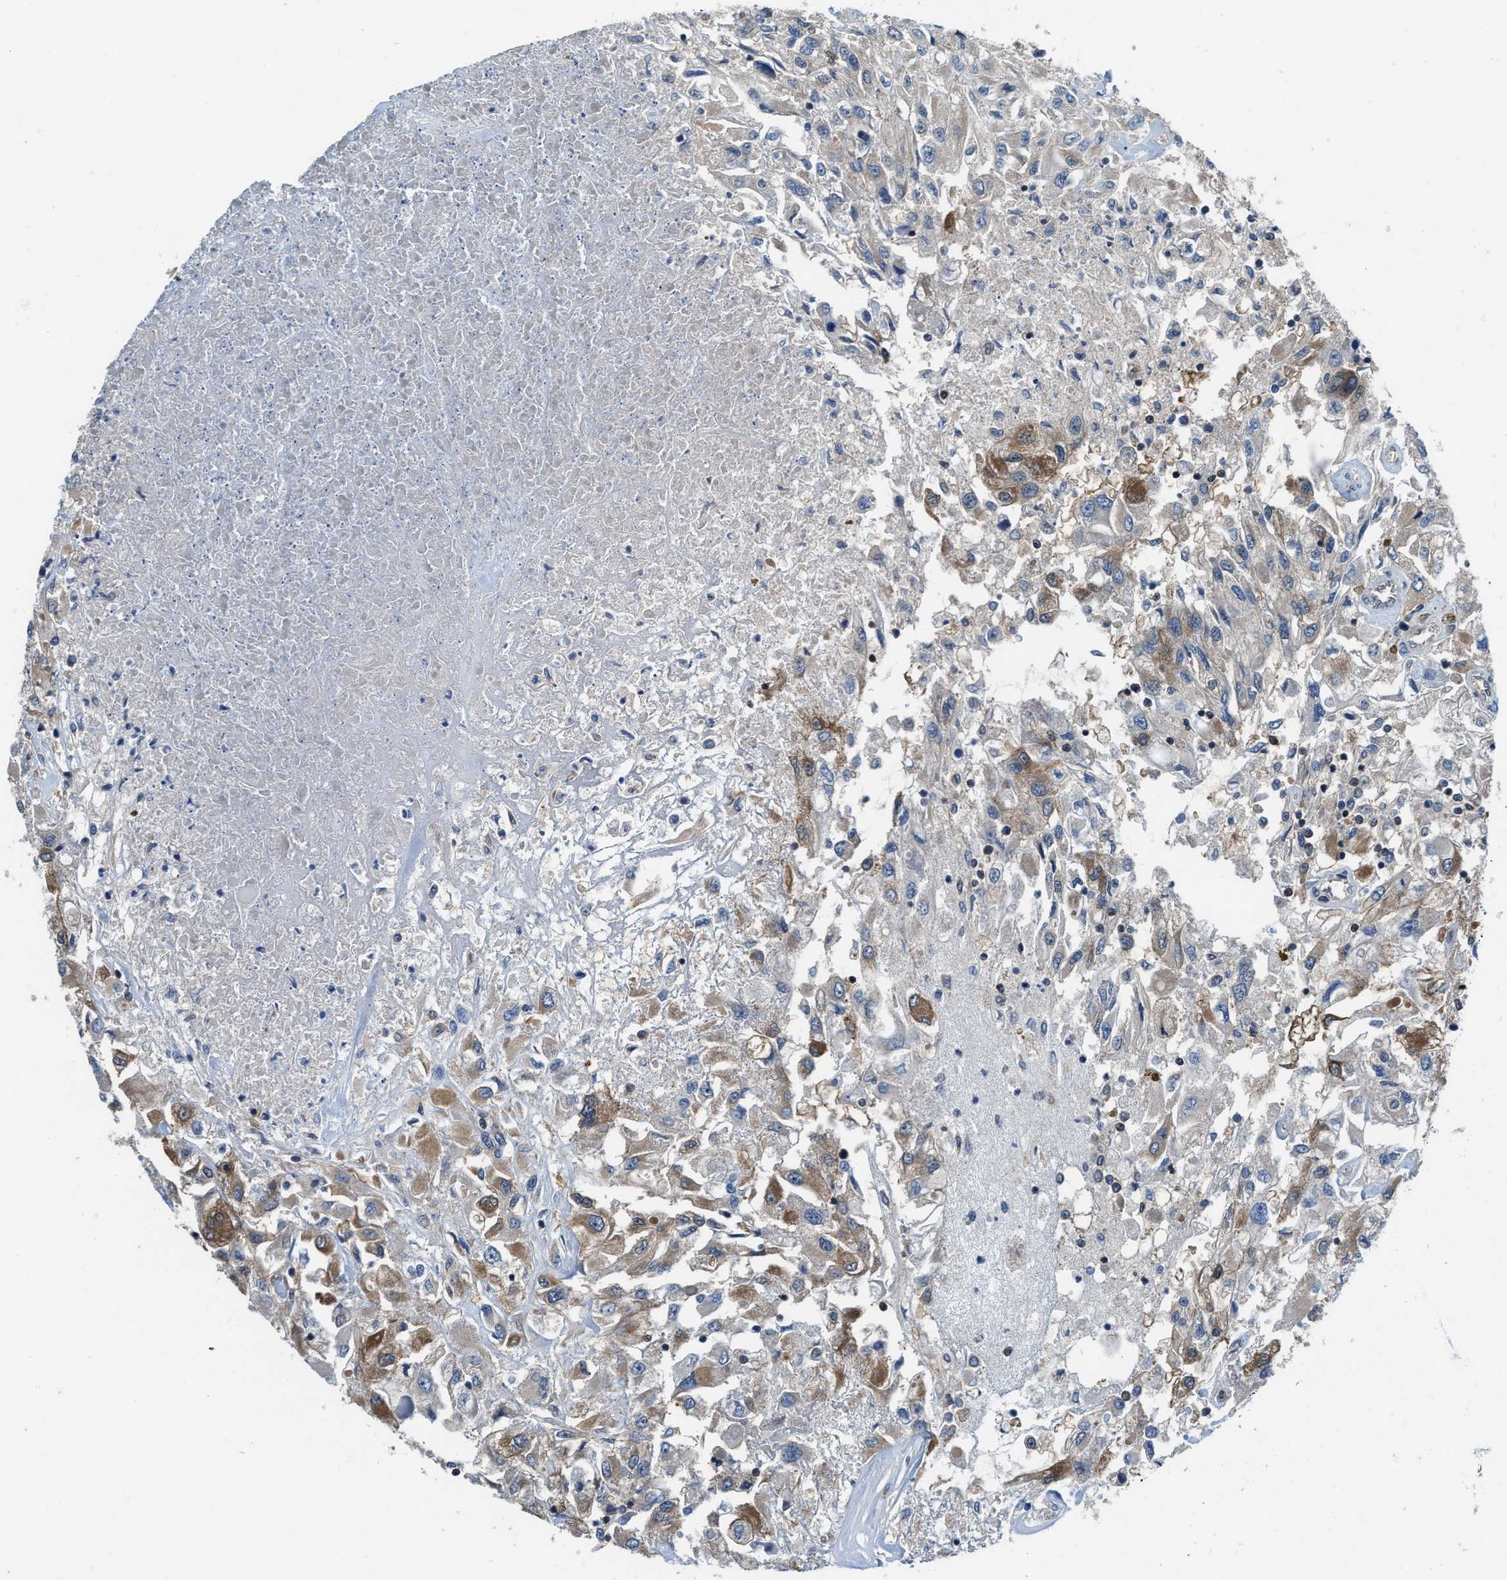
{"staining": {"intensity": "moderate", "quantity": "<25%", "location": "cytoplasmic/membranous"}, "tissue": "renal cancer", "cell_type": "Tumor cells", "image_type": "cancer", "snomed": [{"axis": "morphology", "description": "Adenocarcinoma, NOS"}, {"axis": "topography", "description": "Kidney"}], "caption": "IHC micrograph of adenocarcinoma (renal) stained for a protein (brown), which displays low levels of moderate cytoplasmic/membranous expression in approximately <25% of tumor cells.", "gene": "NUDT5", "patient": {"sex": "female", "age": 52}}